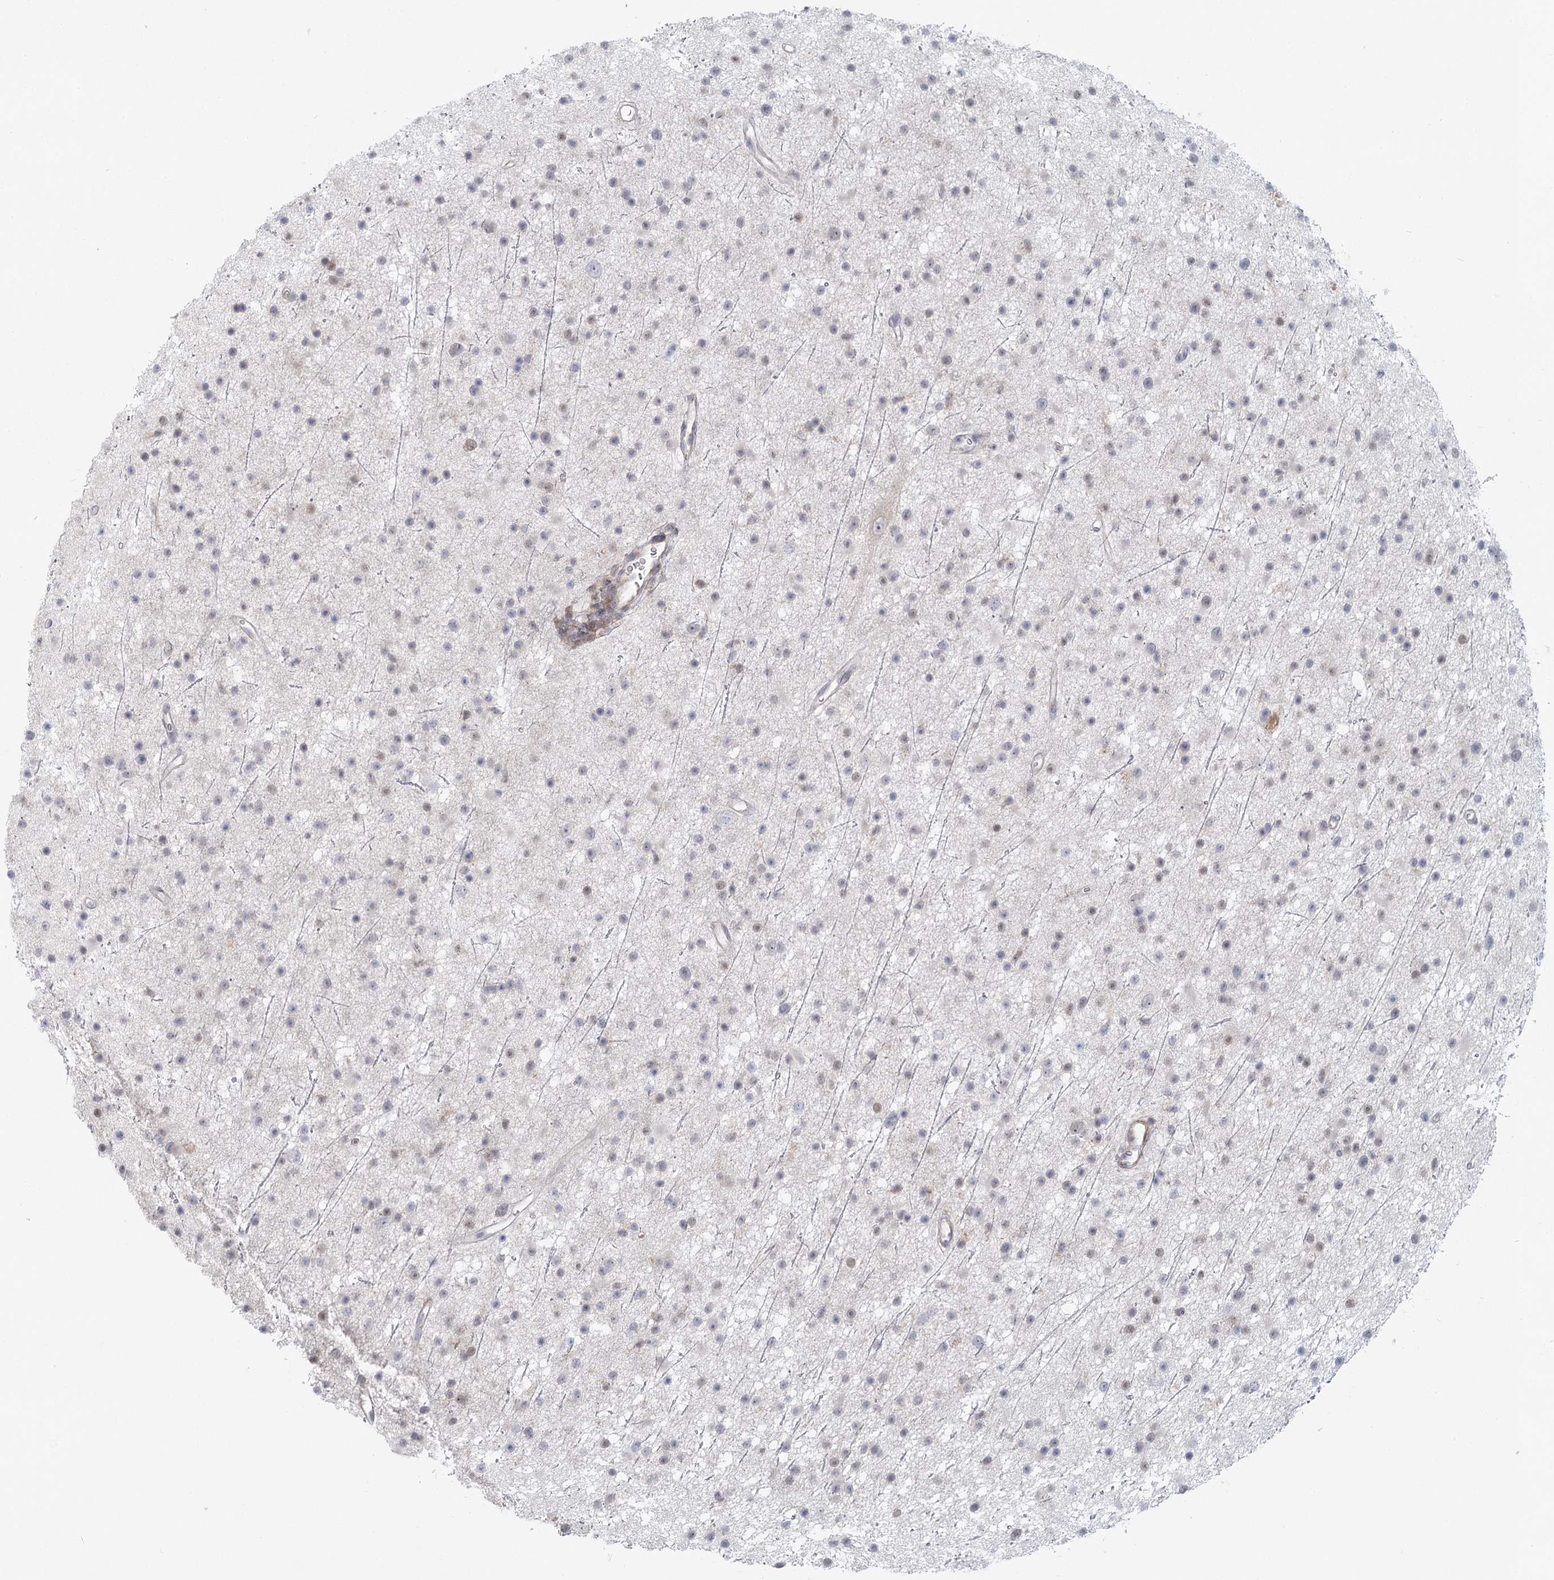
{"staining": {"intensity": "weak", "quantity": "25%-75%", "location": "nuclear"}, "tissue": "glioma", "cell_type": "Tumor cells", "image_type": "cancer", "snomed": [{"axis": "morphology", "description": "Glioma, malignant, Low grade"}, {"axis": "topography", "description": "Cerebral cortex"}], "caption": "Protein staining of glioma tissue displays weak nuclear expression in approximately 25%-75% of tumor cells.", "gene": "USP11", "patient": {"sex": "female", "age": 39}}